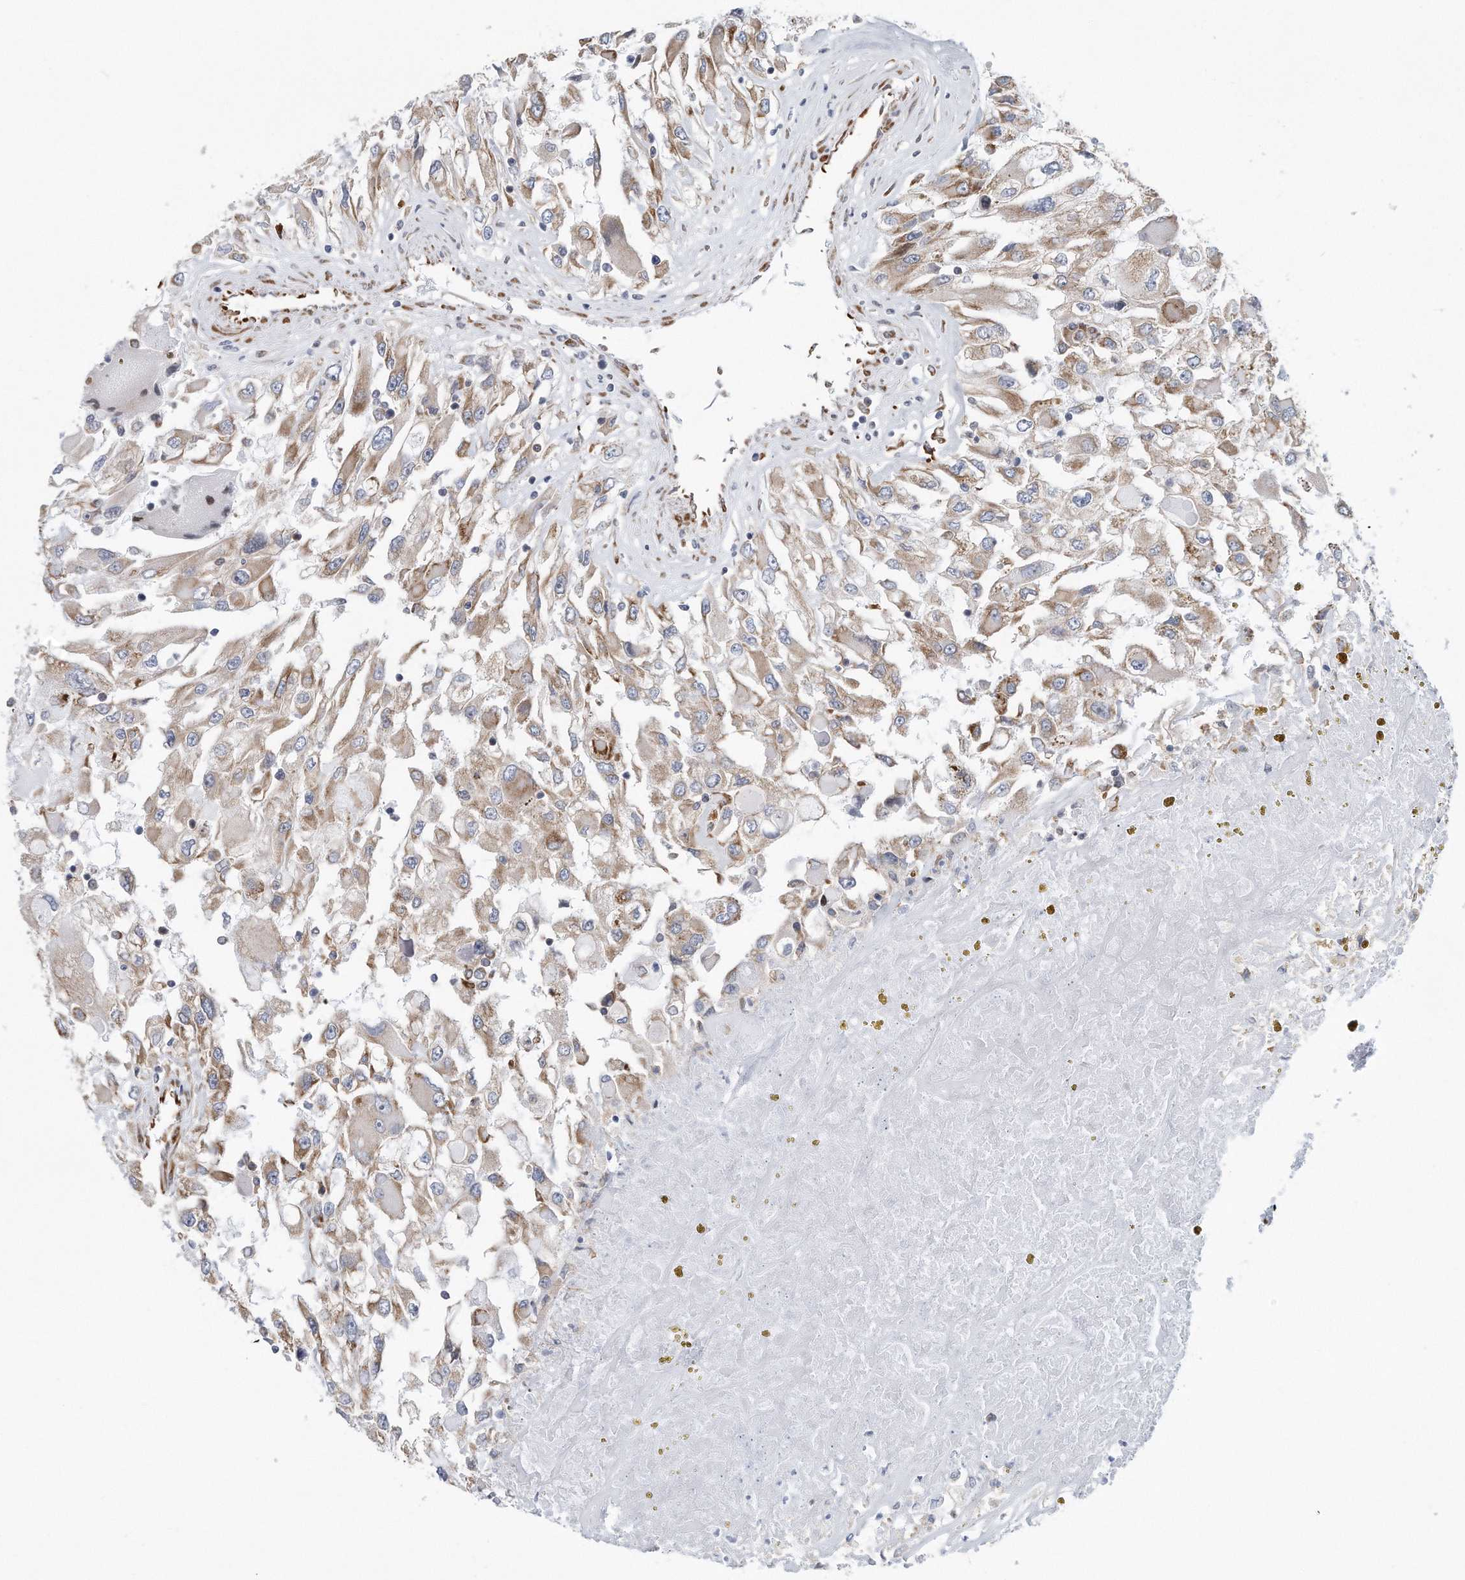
{"staining": {"intensity": "weak", "quantity": ">75%", "location": "cytoplasmic/membranous"}, "tissue": "renal cancer", "cell_type": "Tumor cells", "image_type": "cancer", "snomed": [{"axis": "morphology", "description": "Adenocarcinoma, NOS"}, {"axis": "topography", "description": "Kidney"}], "caption": "Renal adenocarcinoma stained with a brown dye demonstrates weak cytoplasmic/membranous positive staining in about >75% of tumor cells.", "gene": "RPL26L1", "patient": {"sex": "female", "age": 52}}